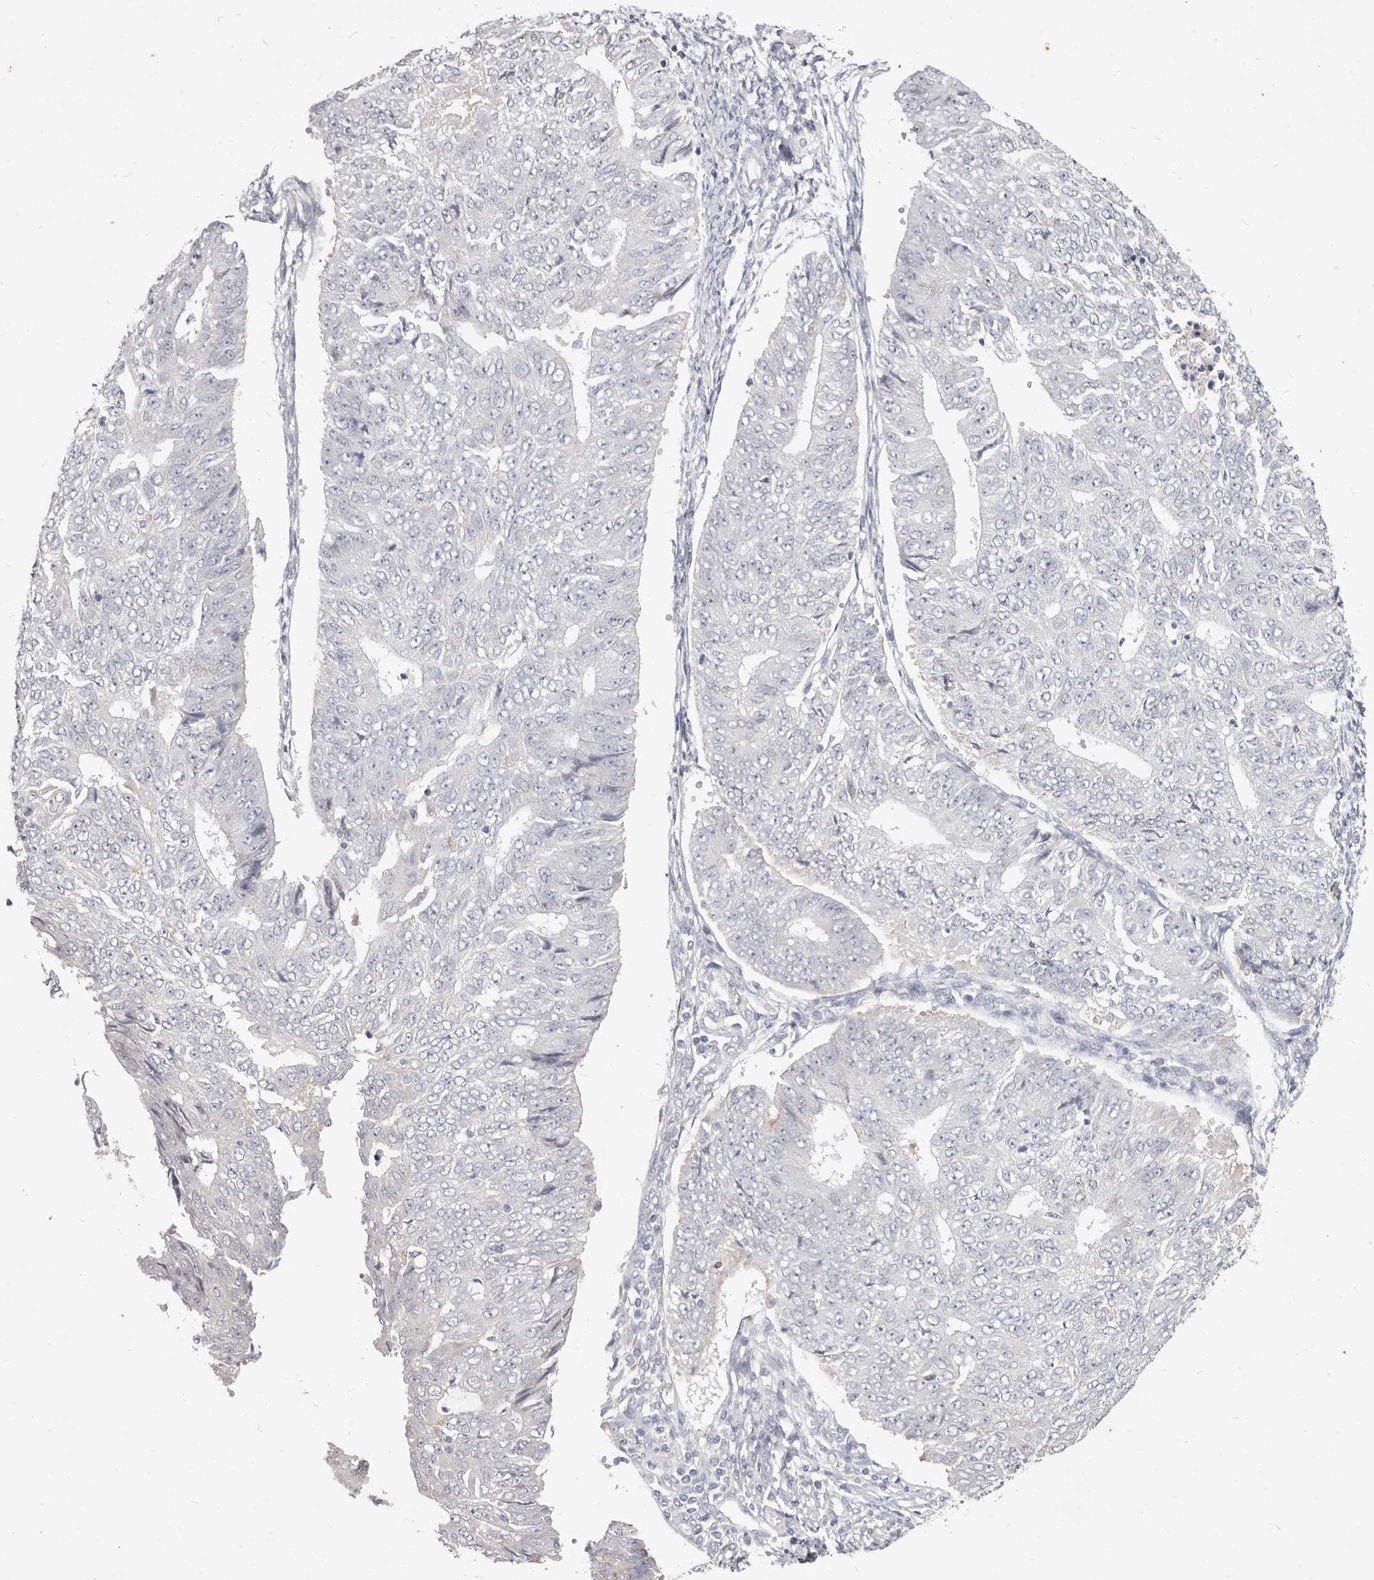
{"staining": {"intensity": "negative", "quantity": "none", "location": "none"}, "tissue": "endometrial cancer", "cell_type": "Tumor cells", "image_type": "cancer", "snomed": [{"axis": "morphology", "description": "Adenocarcinoma, NOS"}, {"axis": "topography", "description": "Endometrium"}], "caption": "Tumor cells show no significant protein staining in endometrial cancer.", "gene": "GARNL3", "patient": {"sex": "female", "age": 32}}